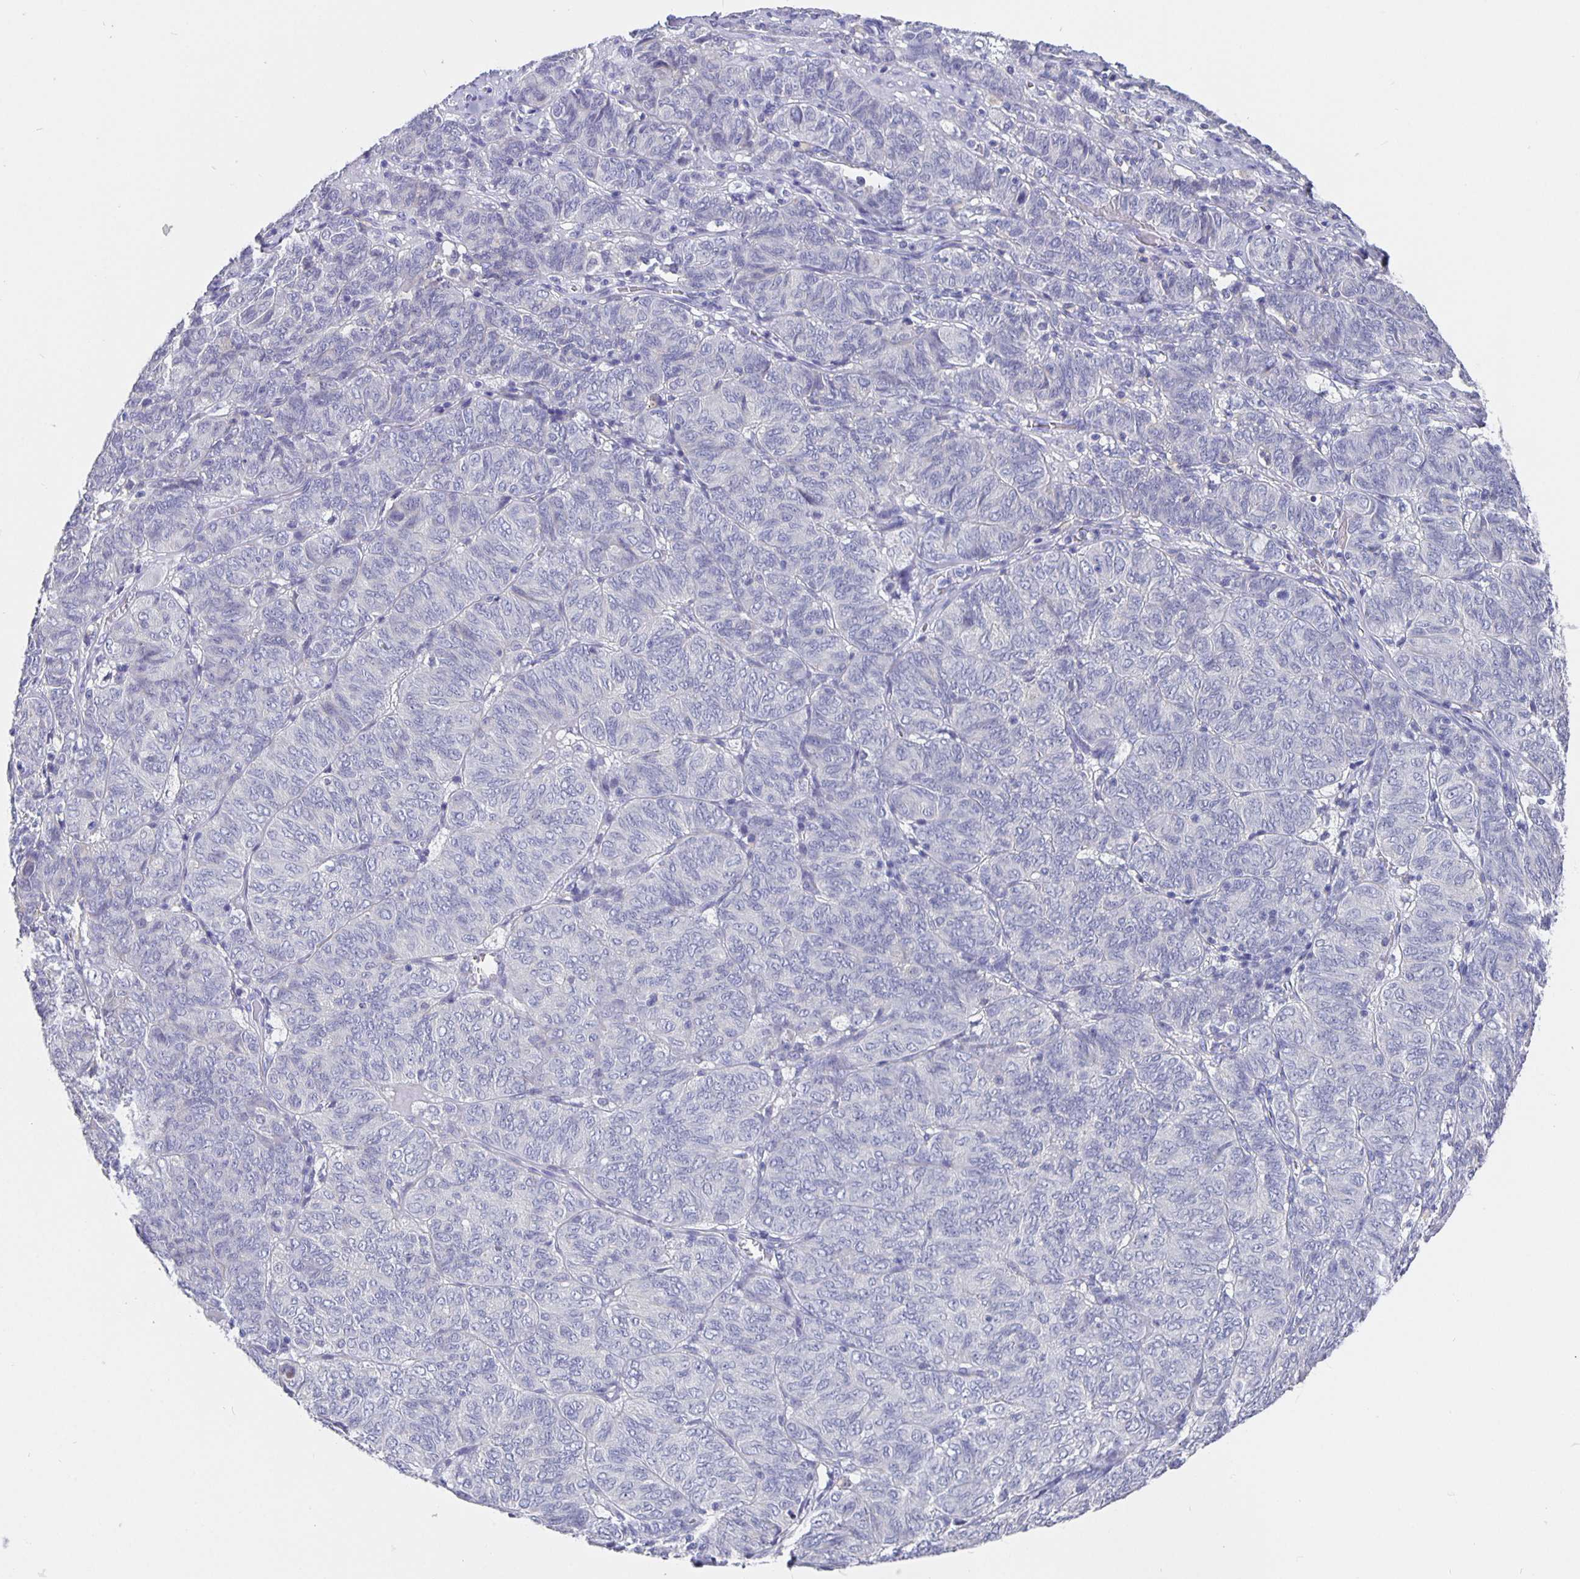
{"staining": {"intensity": "negative", "quantity": "none", "location": "none"}, "tissue": "ovarian cancer", "cell_type": "Tumor cells", "image_type": "cancer", "snomed": [{"axis": "morphology", "description": "Carcinoma, endometroid"}, {"axis": "topography", "description": "Ovary"}], "caption": "This is an immunohistochemistry micrograph of human endometroid carcinoma (ovarian). There is no staining in tumor cells.", "gene": "CFAP74", "patient": {"sex": "female", "age": 80}}